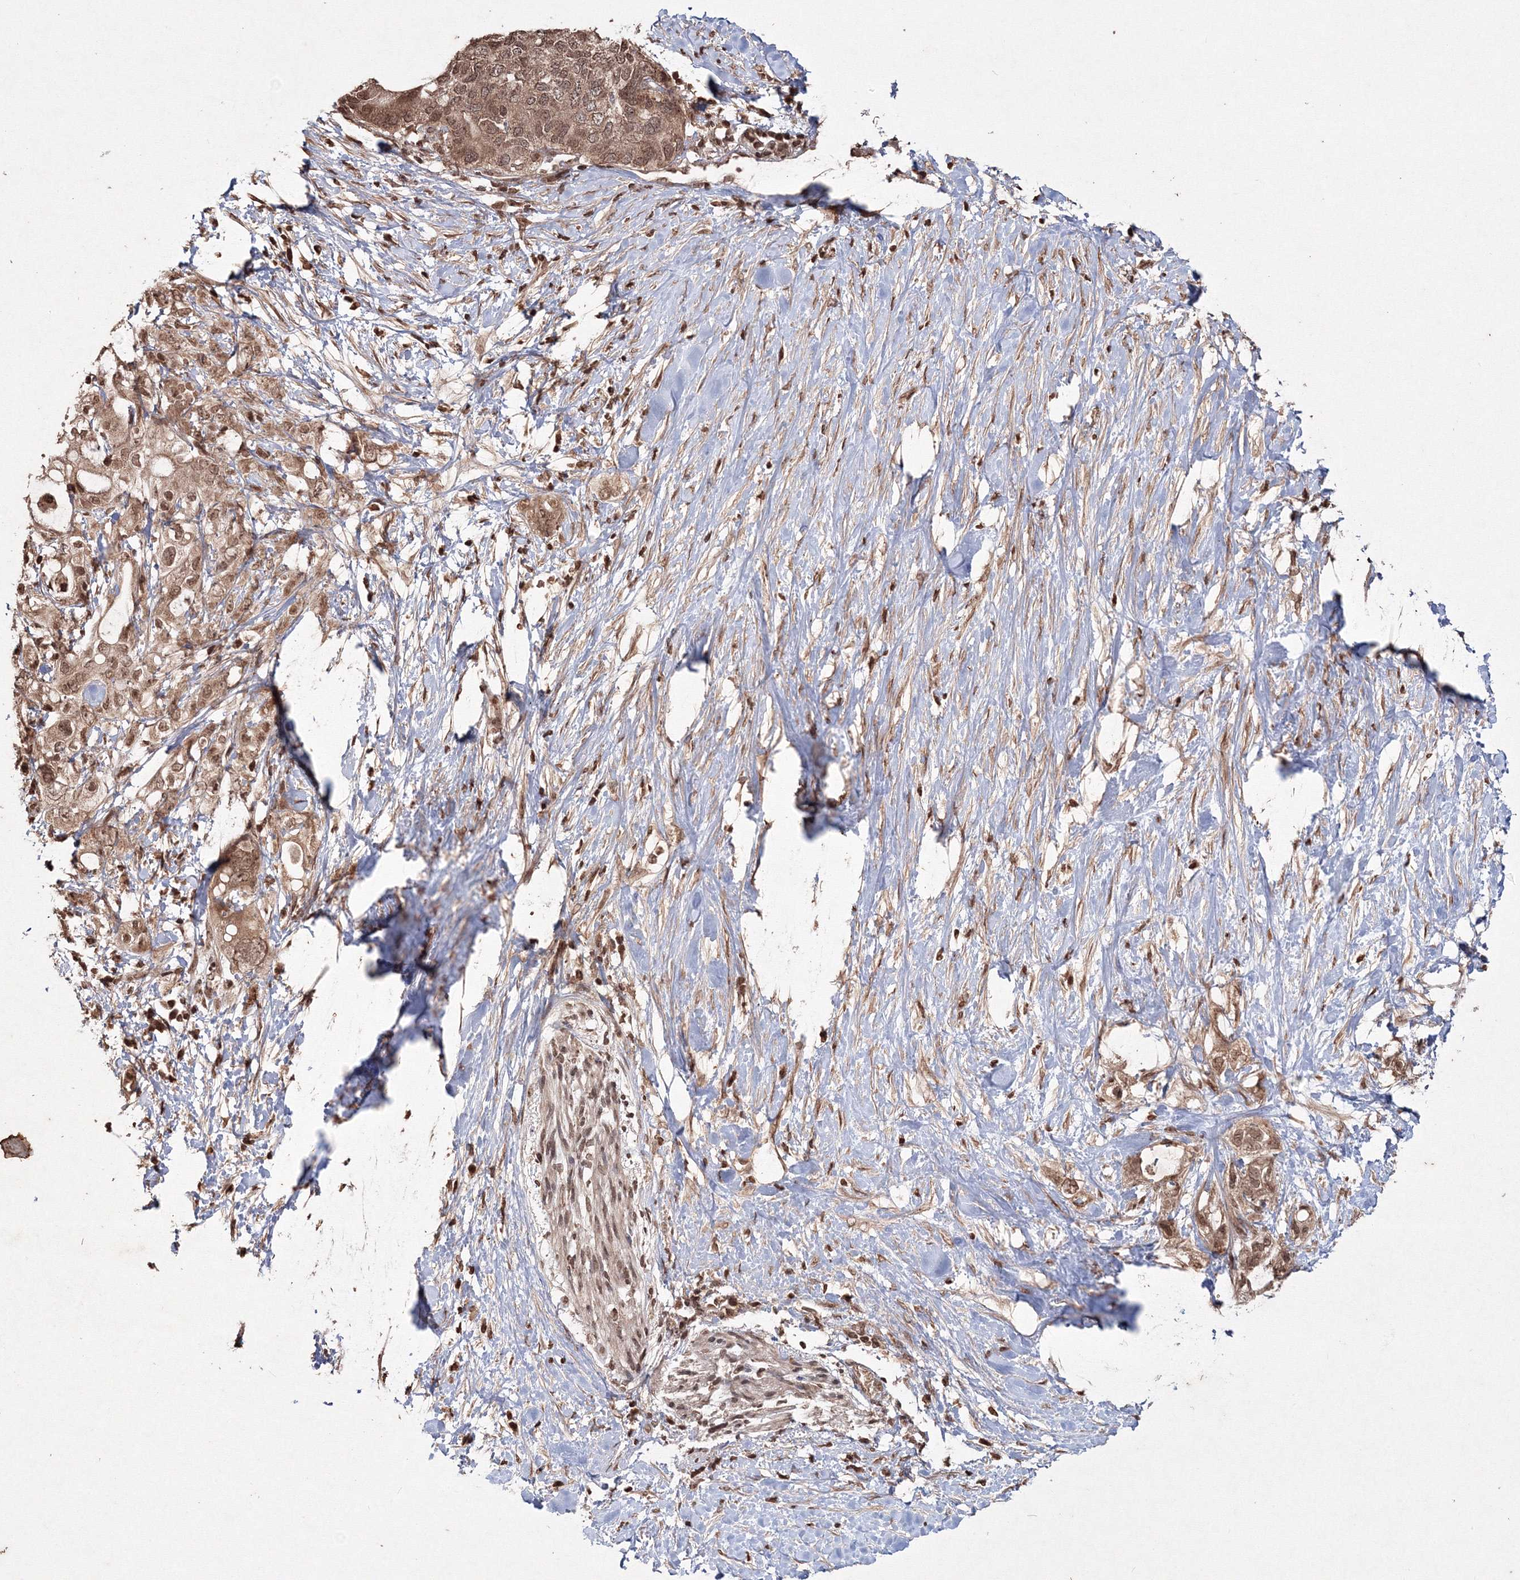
{"staining": {"intensity": "moderate", "quantity": ">75%", "location": "cytoplasmic/membranous,nuclear"}, "tissue": "pancreatic cancer", "cell_type": "Tumor cells", "image_type": "cancer", "snomed": [{"axis": "morphology", "description": "Adenocarcinoma, NOS"}, {"axis": "topography", "description": "Pancreas"}], "caption": "Pancreatic cancer (adenocarcinoma) stained for a protein (brown) shows moderate cytoplasmic/membranous and nuclear positive expression in approximately >75% of tumor cells.", "gene": "PEX13", "patient": {"sex": "female", "age": 56}}